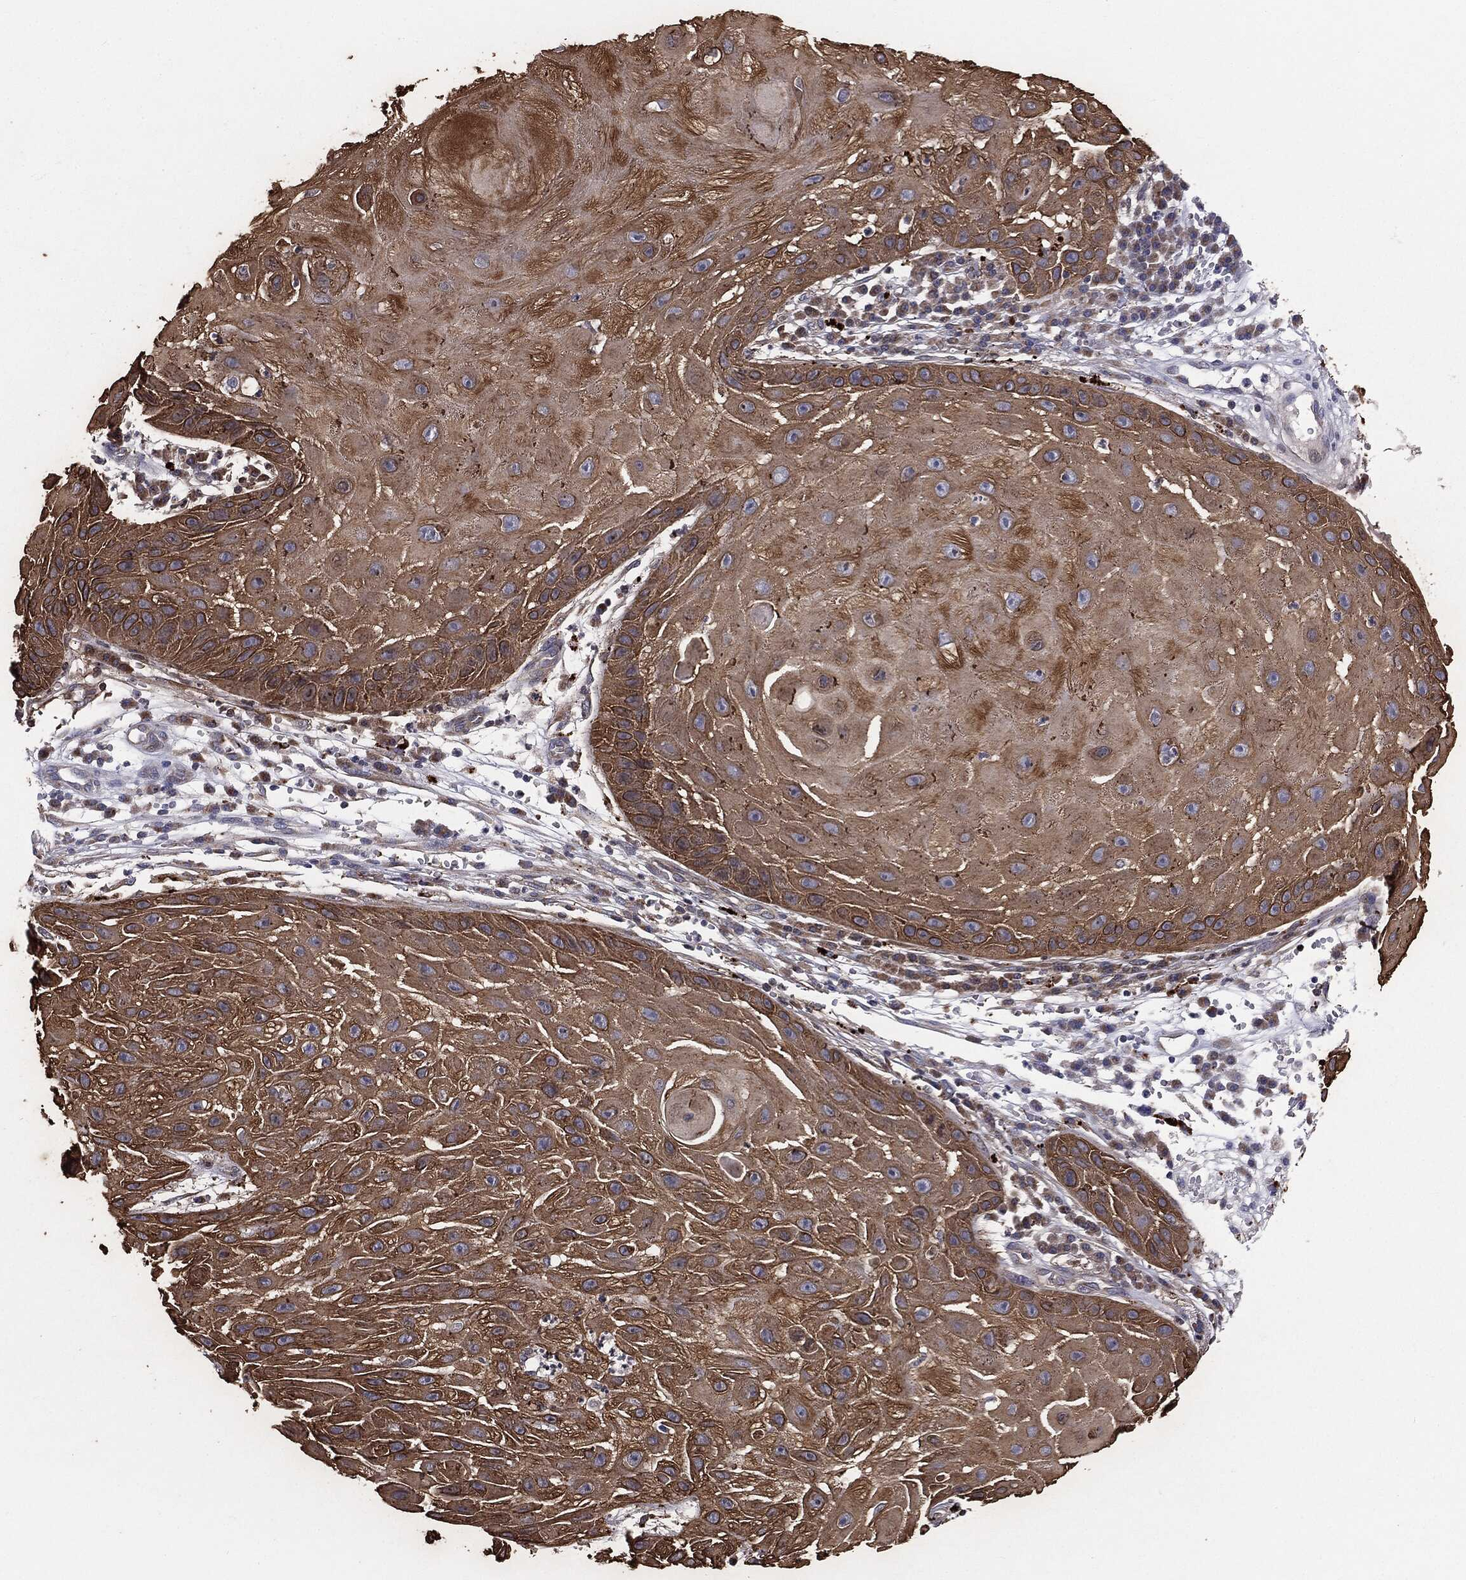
{"staining": {"intensity": "strong", "quantity": ">75%", "location": "cytoplasmic/membranous"}, "tissue": "skin cancer", "cell_type": "Tumor cells", "image_type": "cancer", "snomed": [{"axis": "morphology", "description": "Normal tissue, NOS"}, {"axis": "morphology", "description": "Squamous cell carcinoma, NOS"}, {"axis": "topography", "description": "Skin"}], "caption": "Immunohistochemistry staining of skin squamous cell carcinoma, which displays high levels of strong cytoplasmic/membranous expression in about >75% of tumor cells indicating strong cytoplasmic/membranous protein staining. The staining was performed using DAB (3,3'-diaminobenzidine) (brown) for protein detection and nuclei were counterstained in hematoxylin (blue).", "gene": "KRT5", "patient": {"sex": "male", "age": 79}}